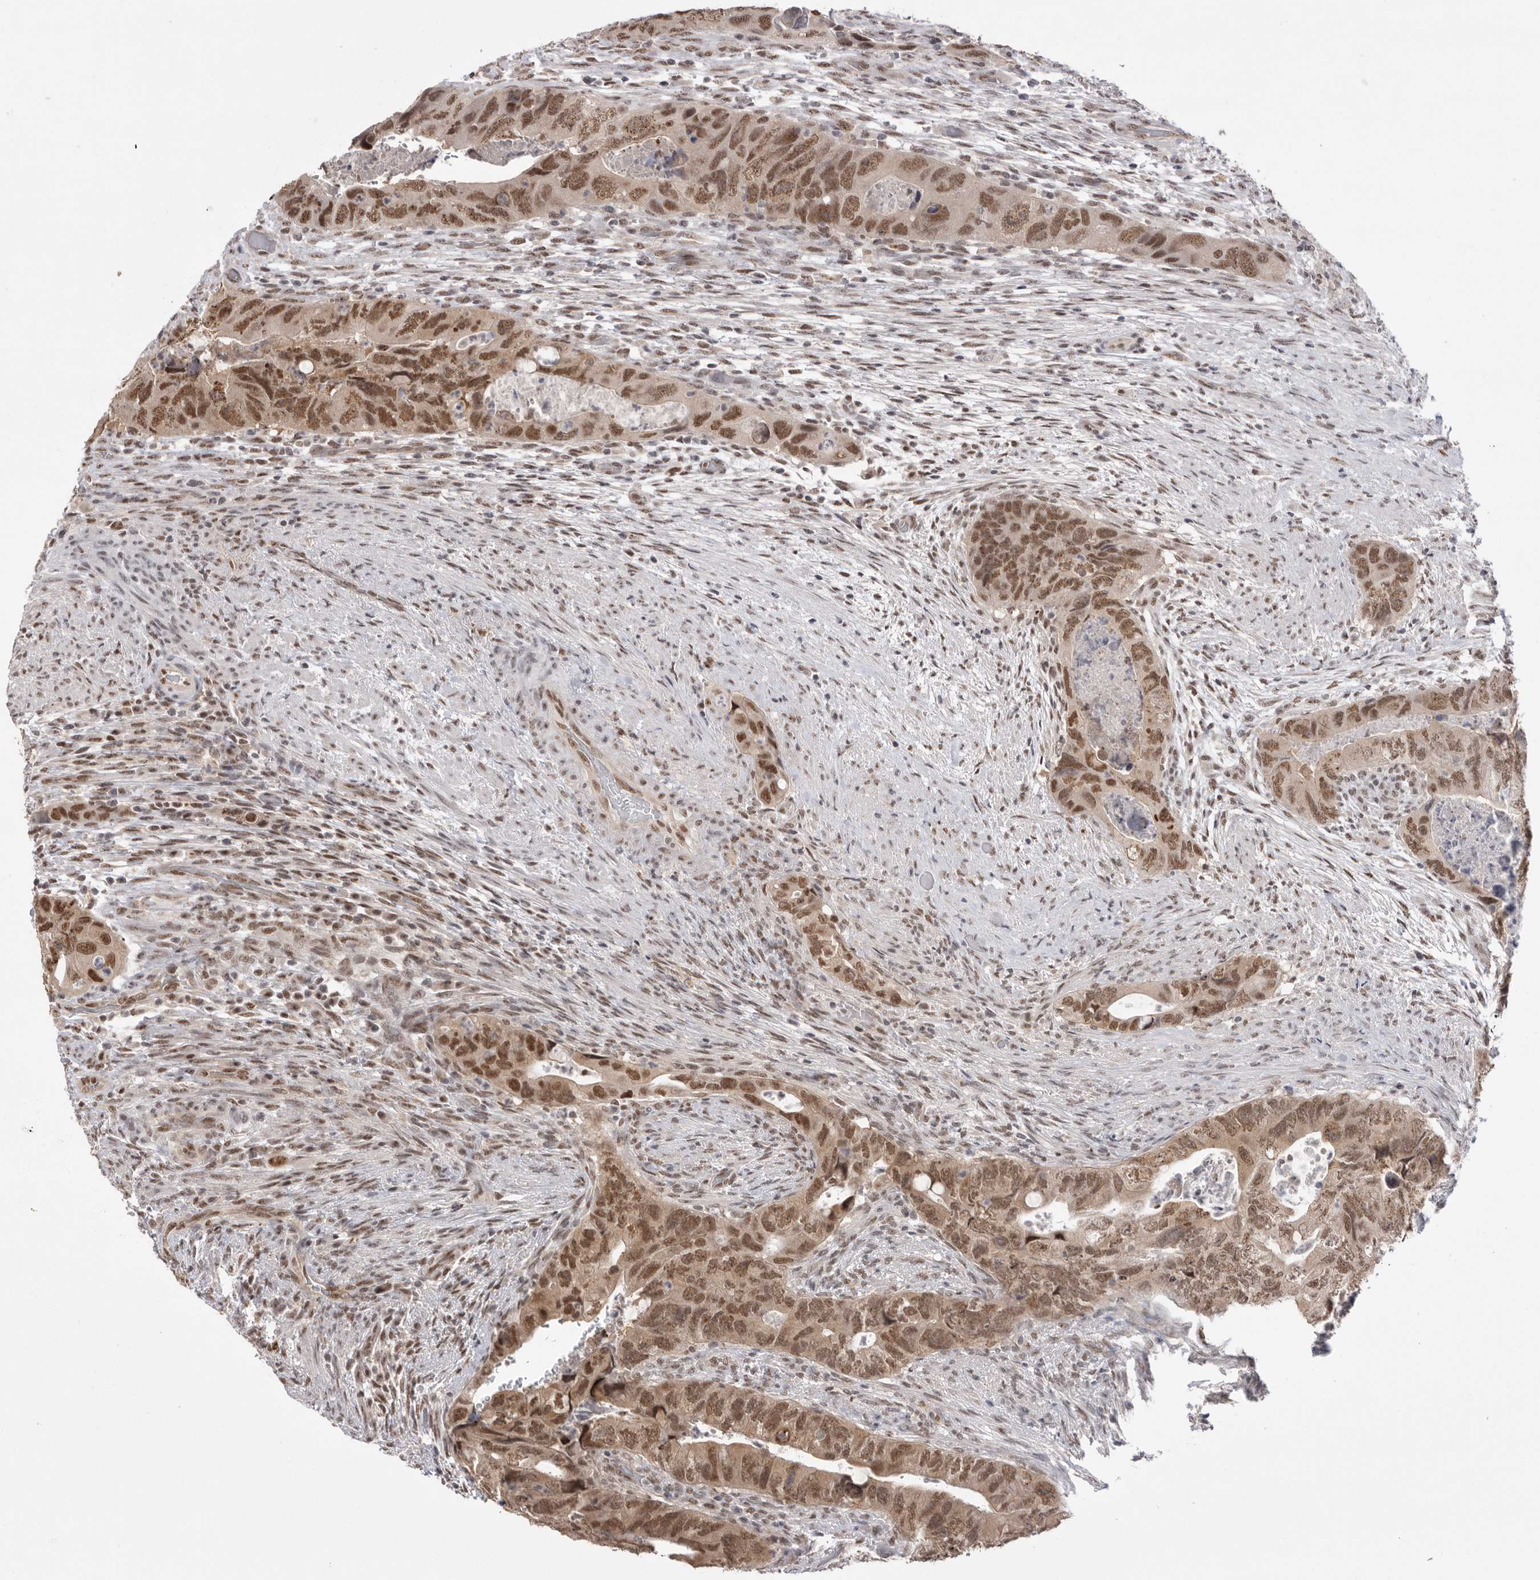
{"staining": {"intensity": "moderate", "quantity": ">75%", "location": "nuclear"}, "tissue": "colorectal cancer", "cell_type": "Tumor cells", "image_type": "cancer", "snomed": [{"axis": "morphology", "description": "Adenocarcinoma, NOS"}, {"axis": "topography", "description": "Rectum"}], "caption": "Immunohistochemical staining of human colorectal adenocarcinoma demonstrates medium levels of moderate nuclear protein positivity in about >75% of tumor cells.", "gene": "BCLAF3", "patient": {"sex": "male", "age": 63}}